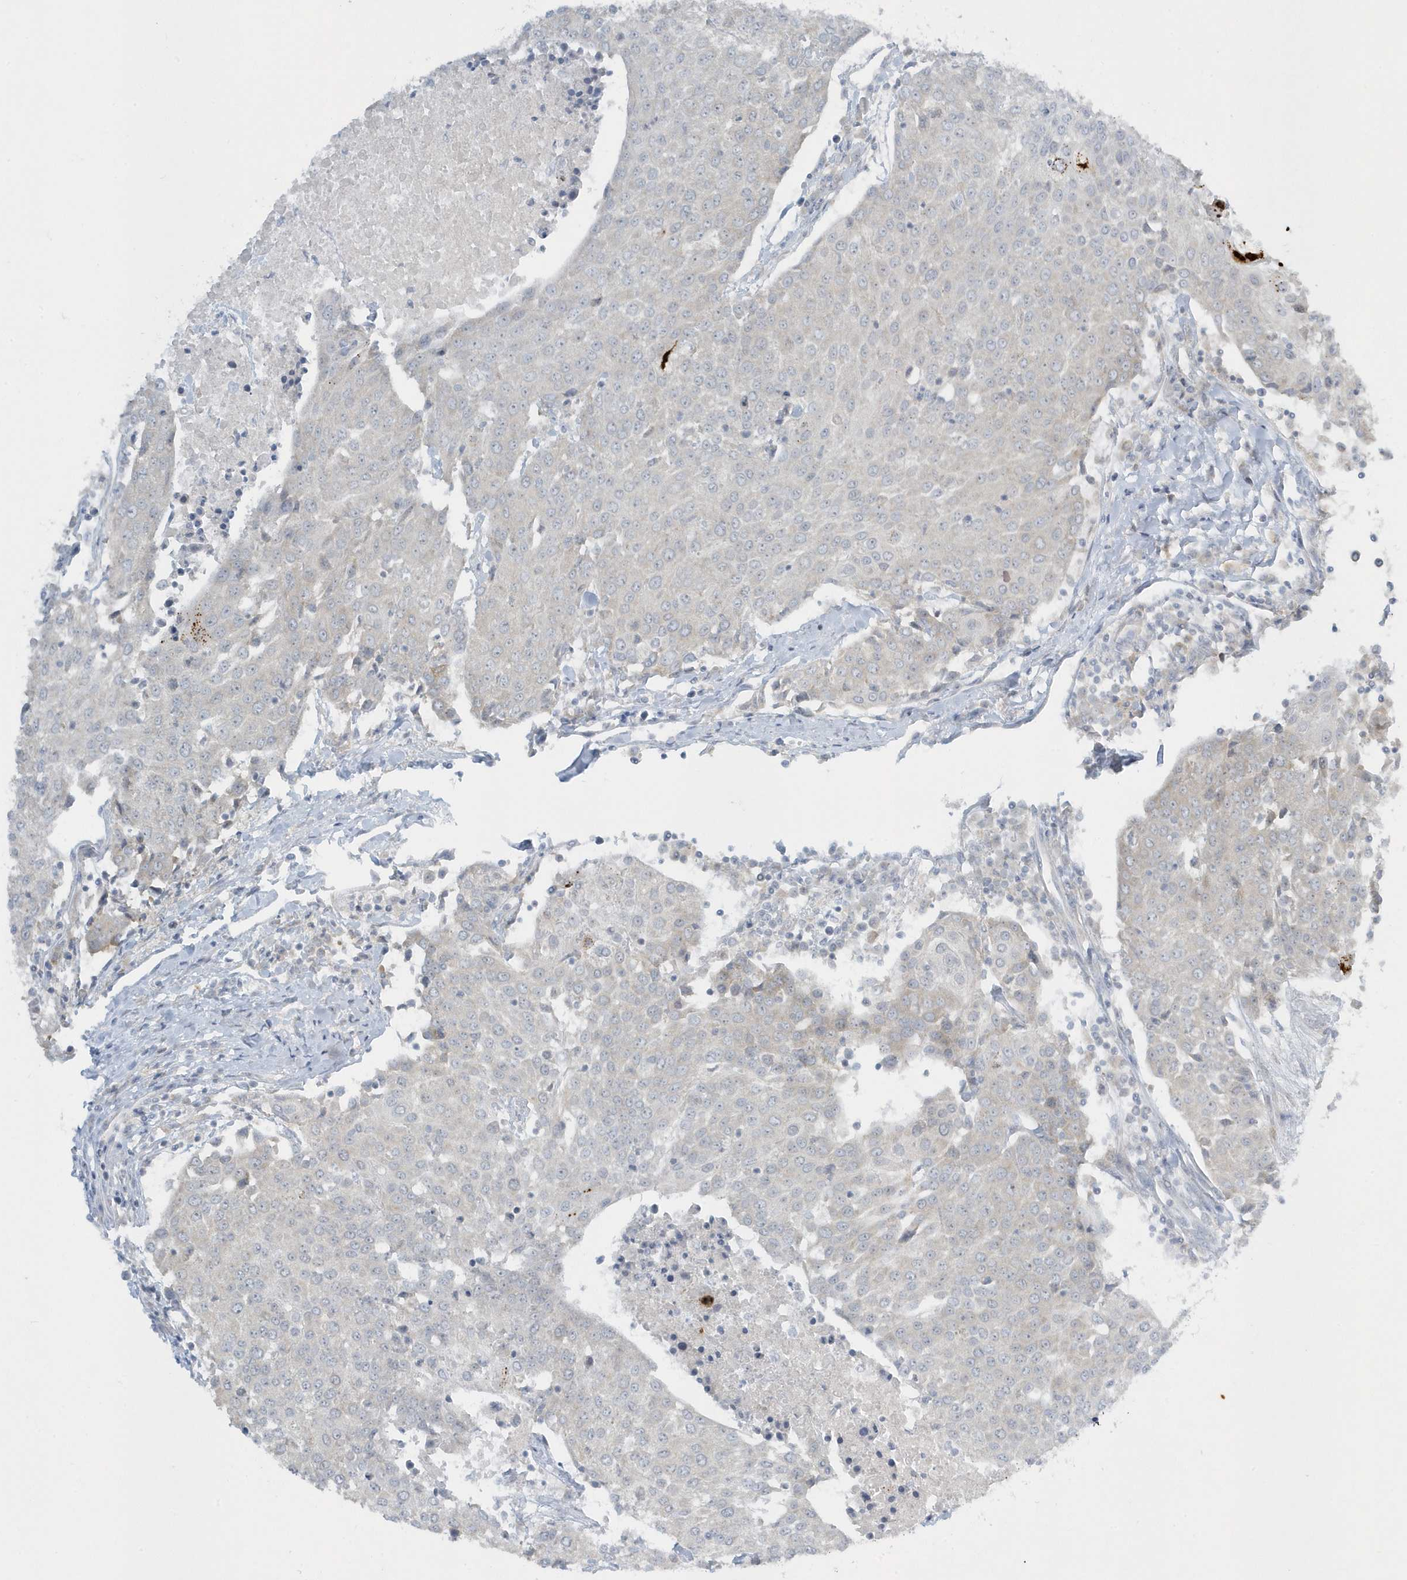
{"staining": {"intensity": "negative", "quantity": "none", "location": "none"}, "tissue": "urothelial cancer", "cell_type": "Tumor cells", "image_type": "cancer", "snomed": [{"axis": "morphology", "description": "Urothelial carcinoma, High grade"}, {"axis": "topography", "description": "Urinary bladder"}], "caption": "IHC photomicrograph of neoplastic tissue: high-grade urothelial carcinoma stained with DAB (3,3'-diaminobenzidine) displays no significant protein positivity in tumor cells. The staining is performed using DAB brown chromogen with nuclei counter-stained in using hematoxylin.", "gene": "SCN3A", "patient": {"sex": "female", "age": 85}}